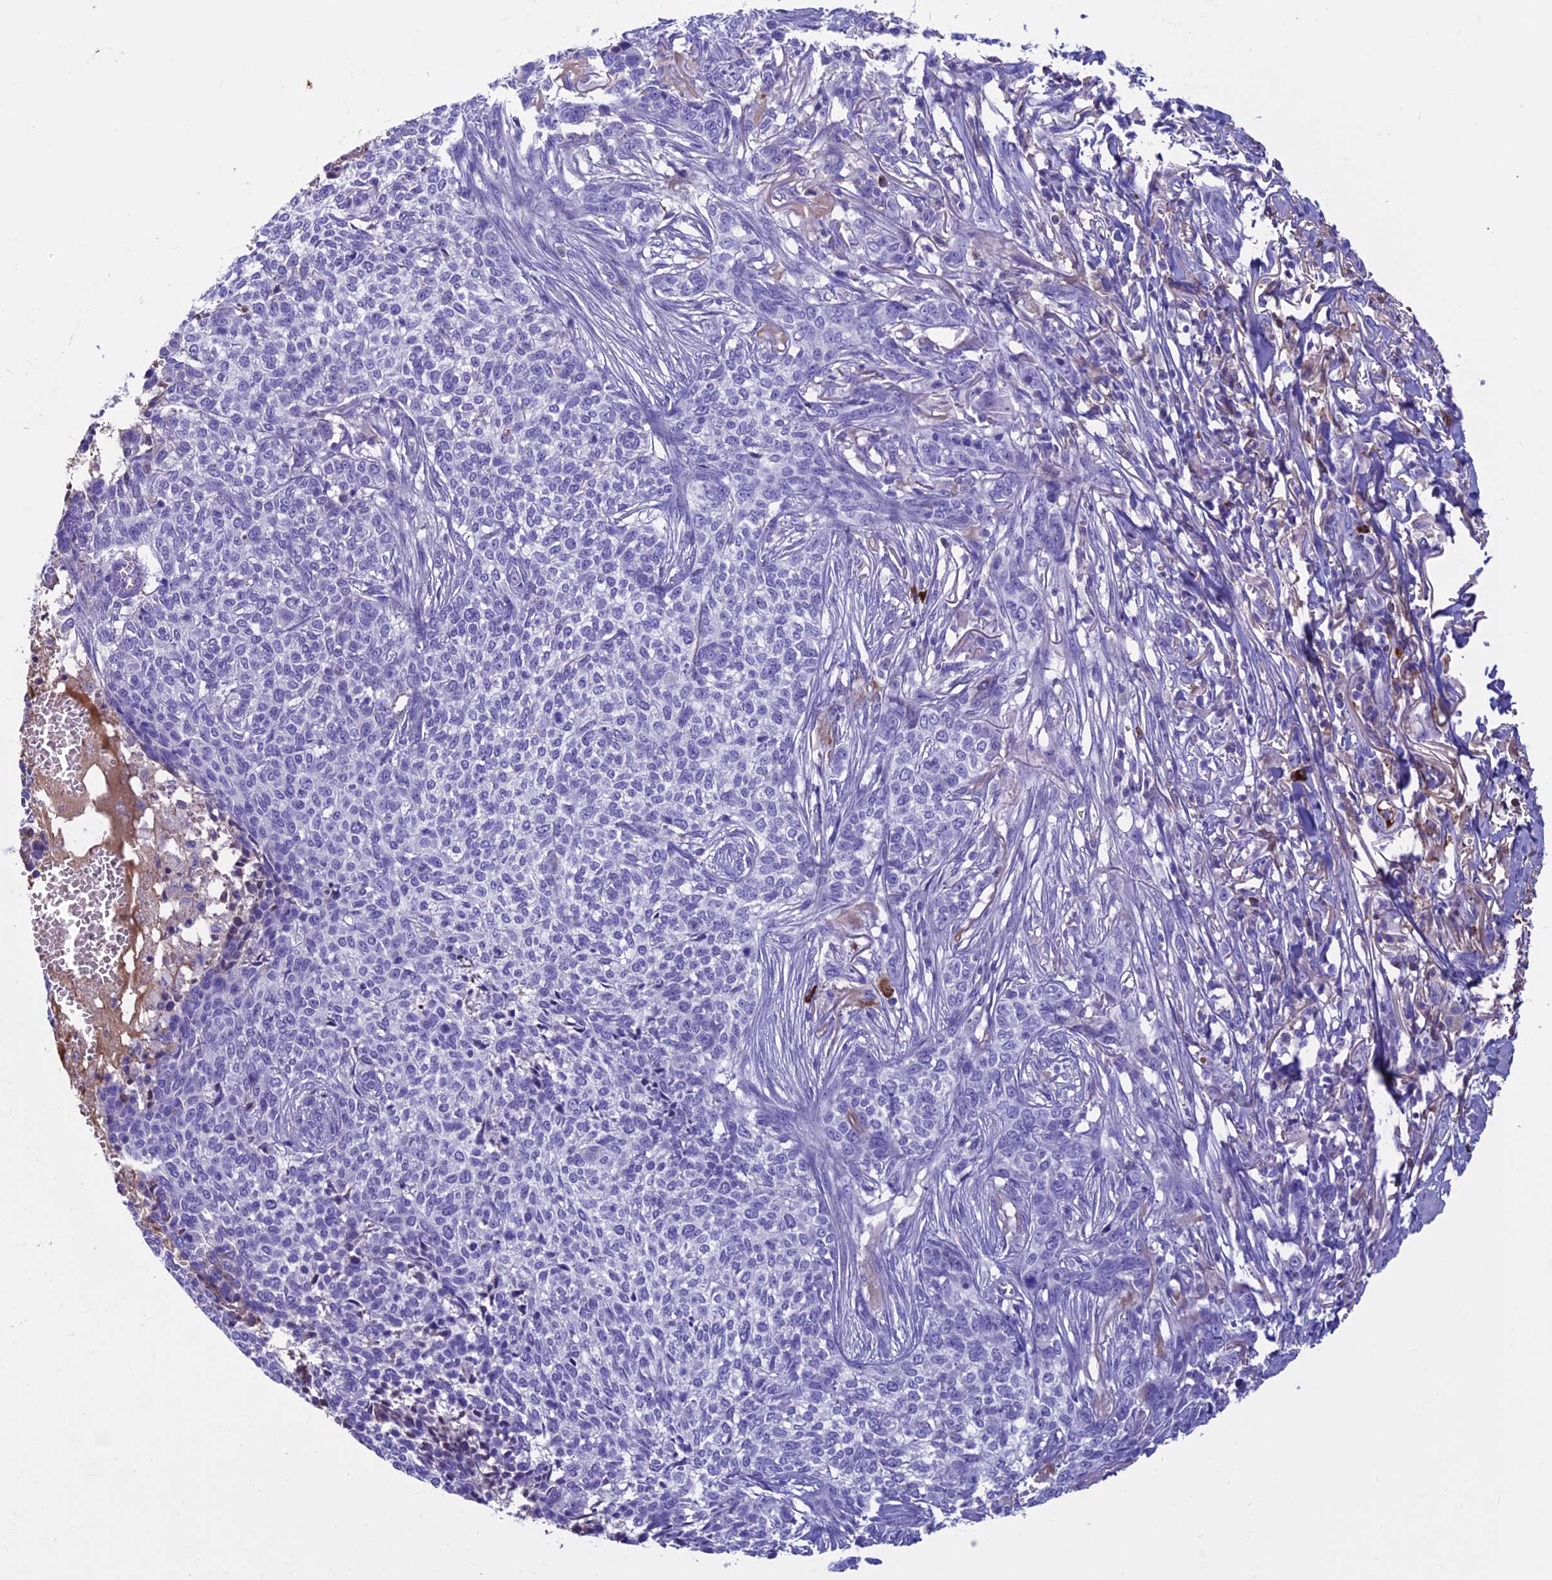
{"staining": {"intensity": "negative", "quantity": "none", "location": "none"}, "tissue": "skin cancer", "cell_type": "Tumor cells", "image_type": "cancer", "snomed": [{"axis": "morphology", "description": "Basal cell carcinoma"}, {"axis": "topography", "description": "Skin"}], "caption": "Immunohistochemical staining of skin cancer exhibits no significant staining in tumor cells.", "gene": "IGSF6", "patient": {"sex": "male", "age": 85}}